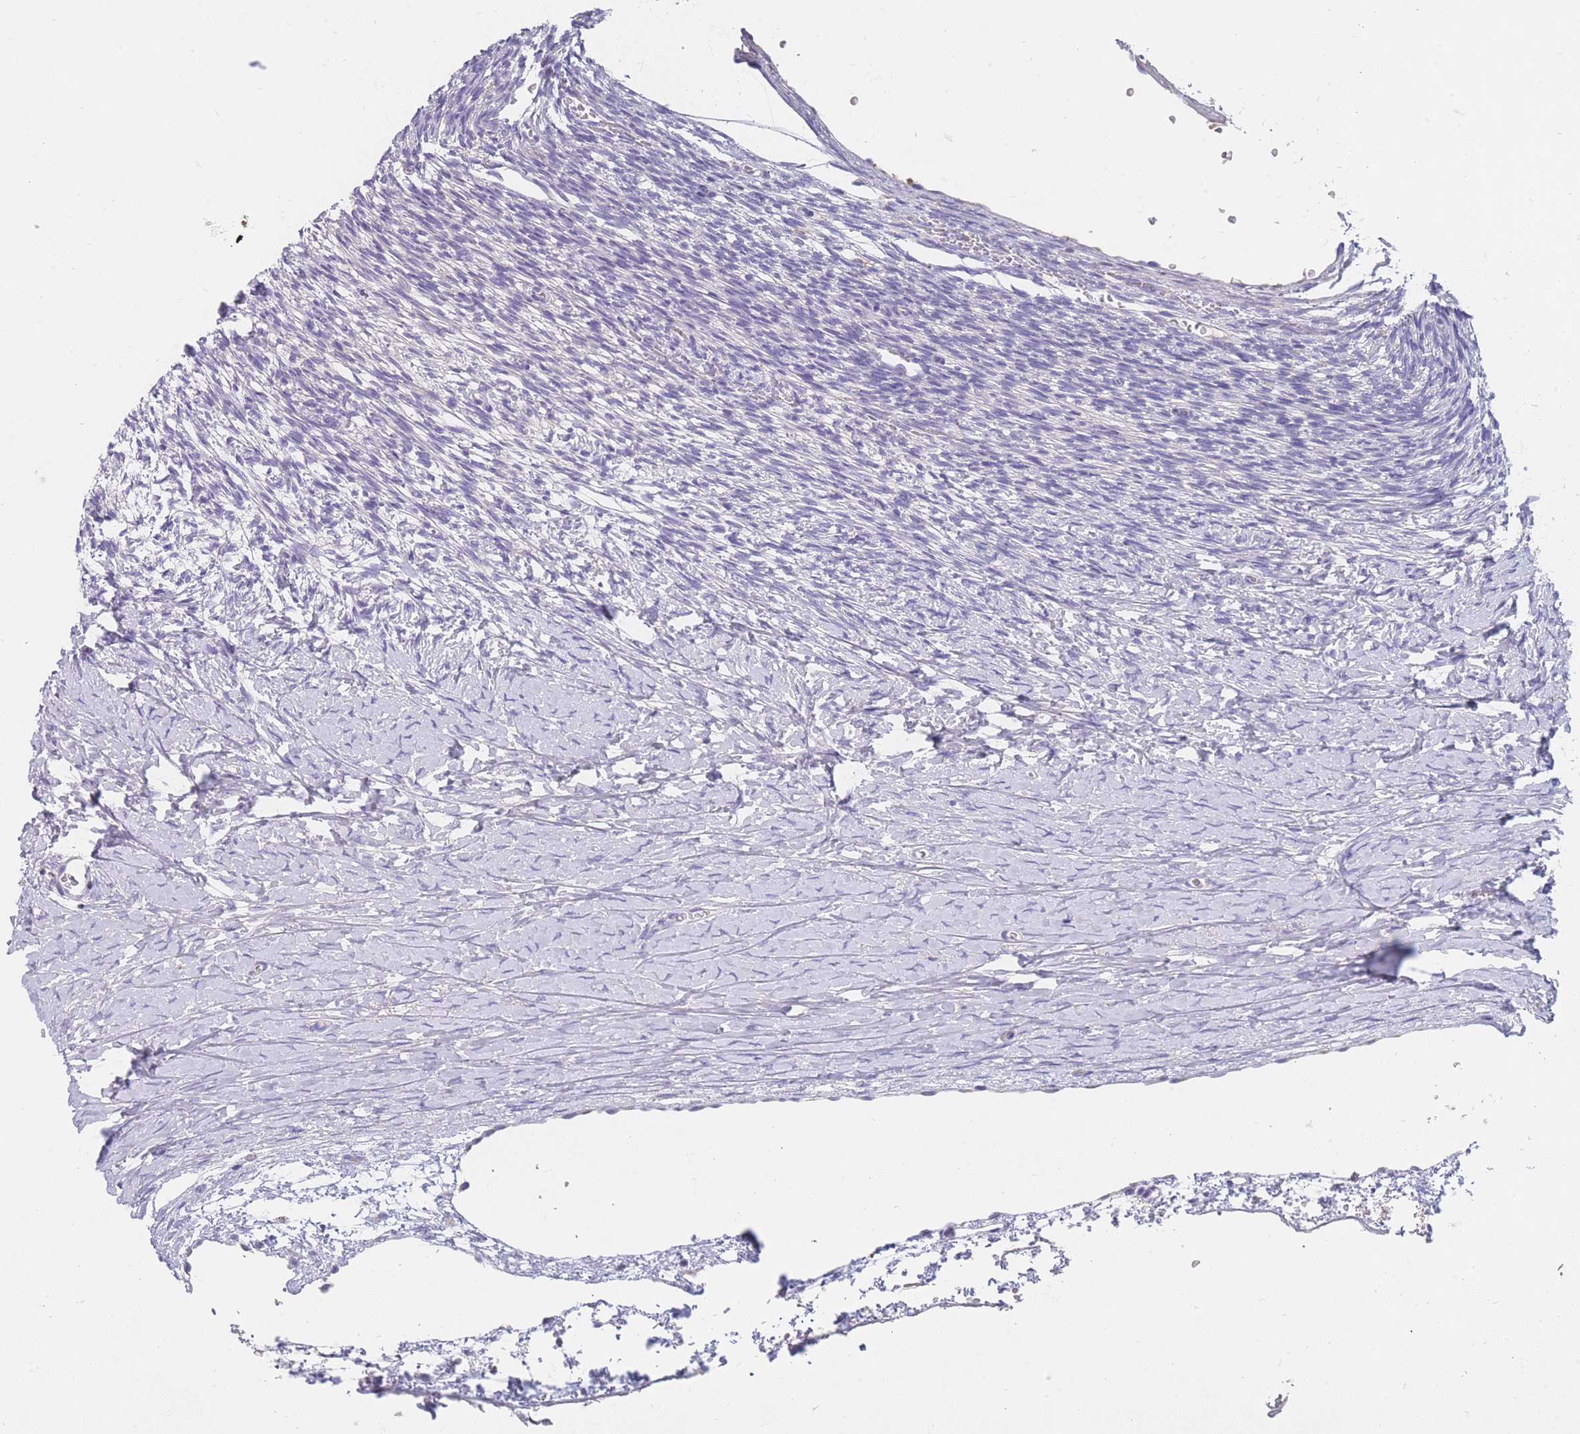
{"staining": {"intensity": "negative", "quantity": "none", "location": "none"}, "tissue": "ovary", "cell_type": "Ovarian stroma cells", "image_type": "normal", "snomed": [{"axis": "morphology", "description": "Normal tissue, NOS"}, {"axis": "topography", "description": "Ovary"}], "caption": "A high-resolution image shows immunohistochemistry staining of unremarkable ovary, which demonstrates no significant positivity in ovarian stroma cells.", "gene": "MRPS14", "patient": {"sex": "female", "age": 39}}